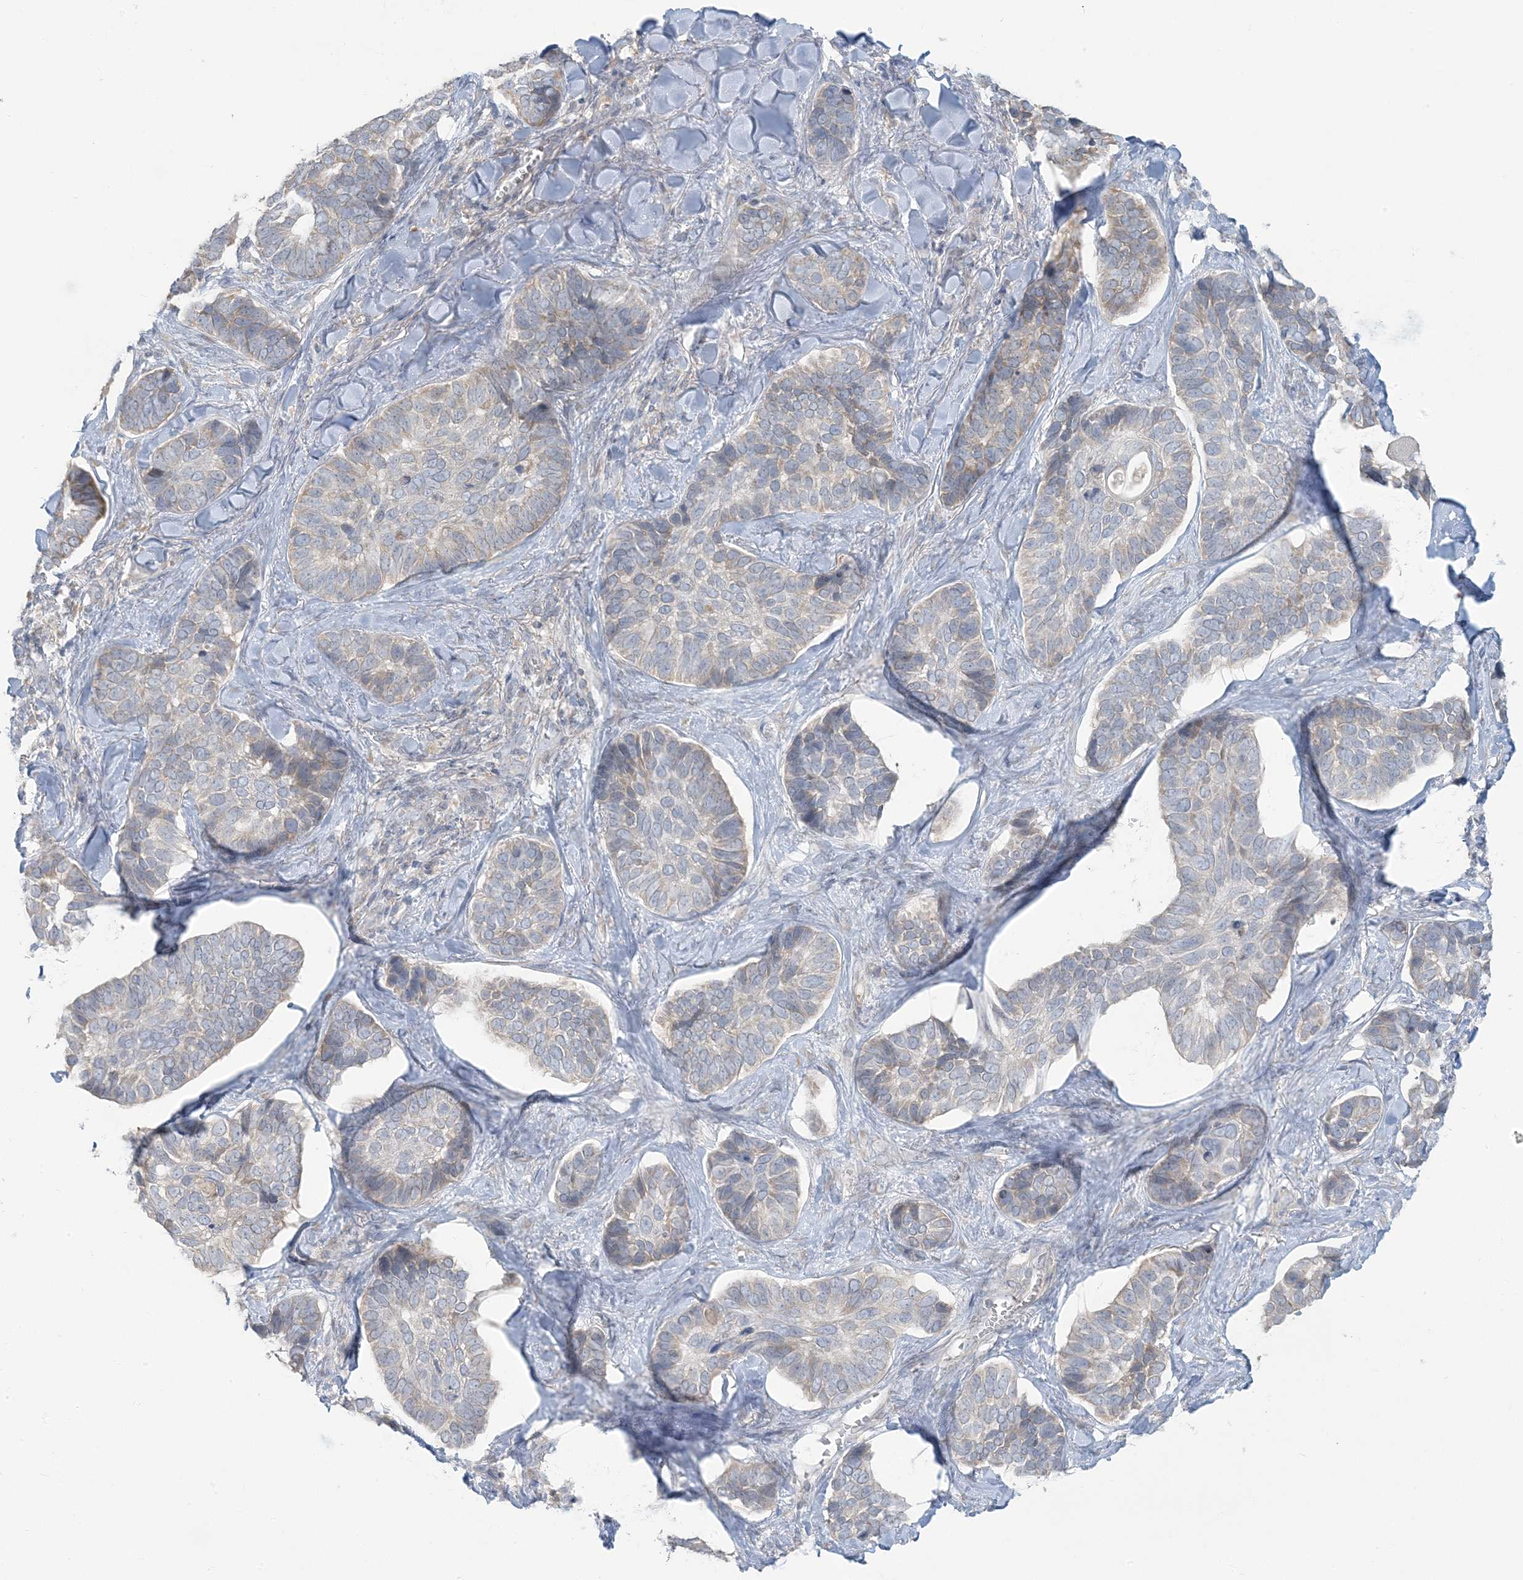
{"staining": {"intensity": "moderate", "quantity": "<25%", "location": "cytoplasmic/membranous"}, "tissue": "skin cancer", "cell_type": "Tumor cells", "image_type": "cancer", "snomed": [{"axis": "morphology", "description": "Basal cell carcinoma"}, {"axis": "topography", "description": "Skin"}], "caption": "Moderate cytoplasmic/membranous protein staining is appreciated in approximately <25% of tumor cells in basal cell carcinoma (skin).", "gene": "EEFSEC", "patient": {"sex": "male", "age": 62}}